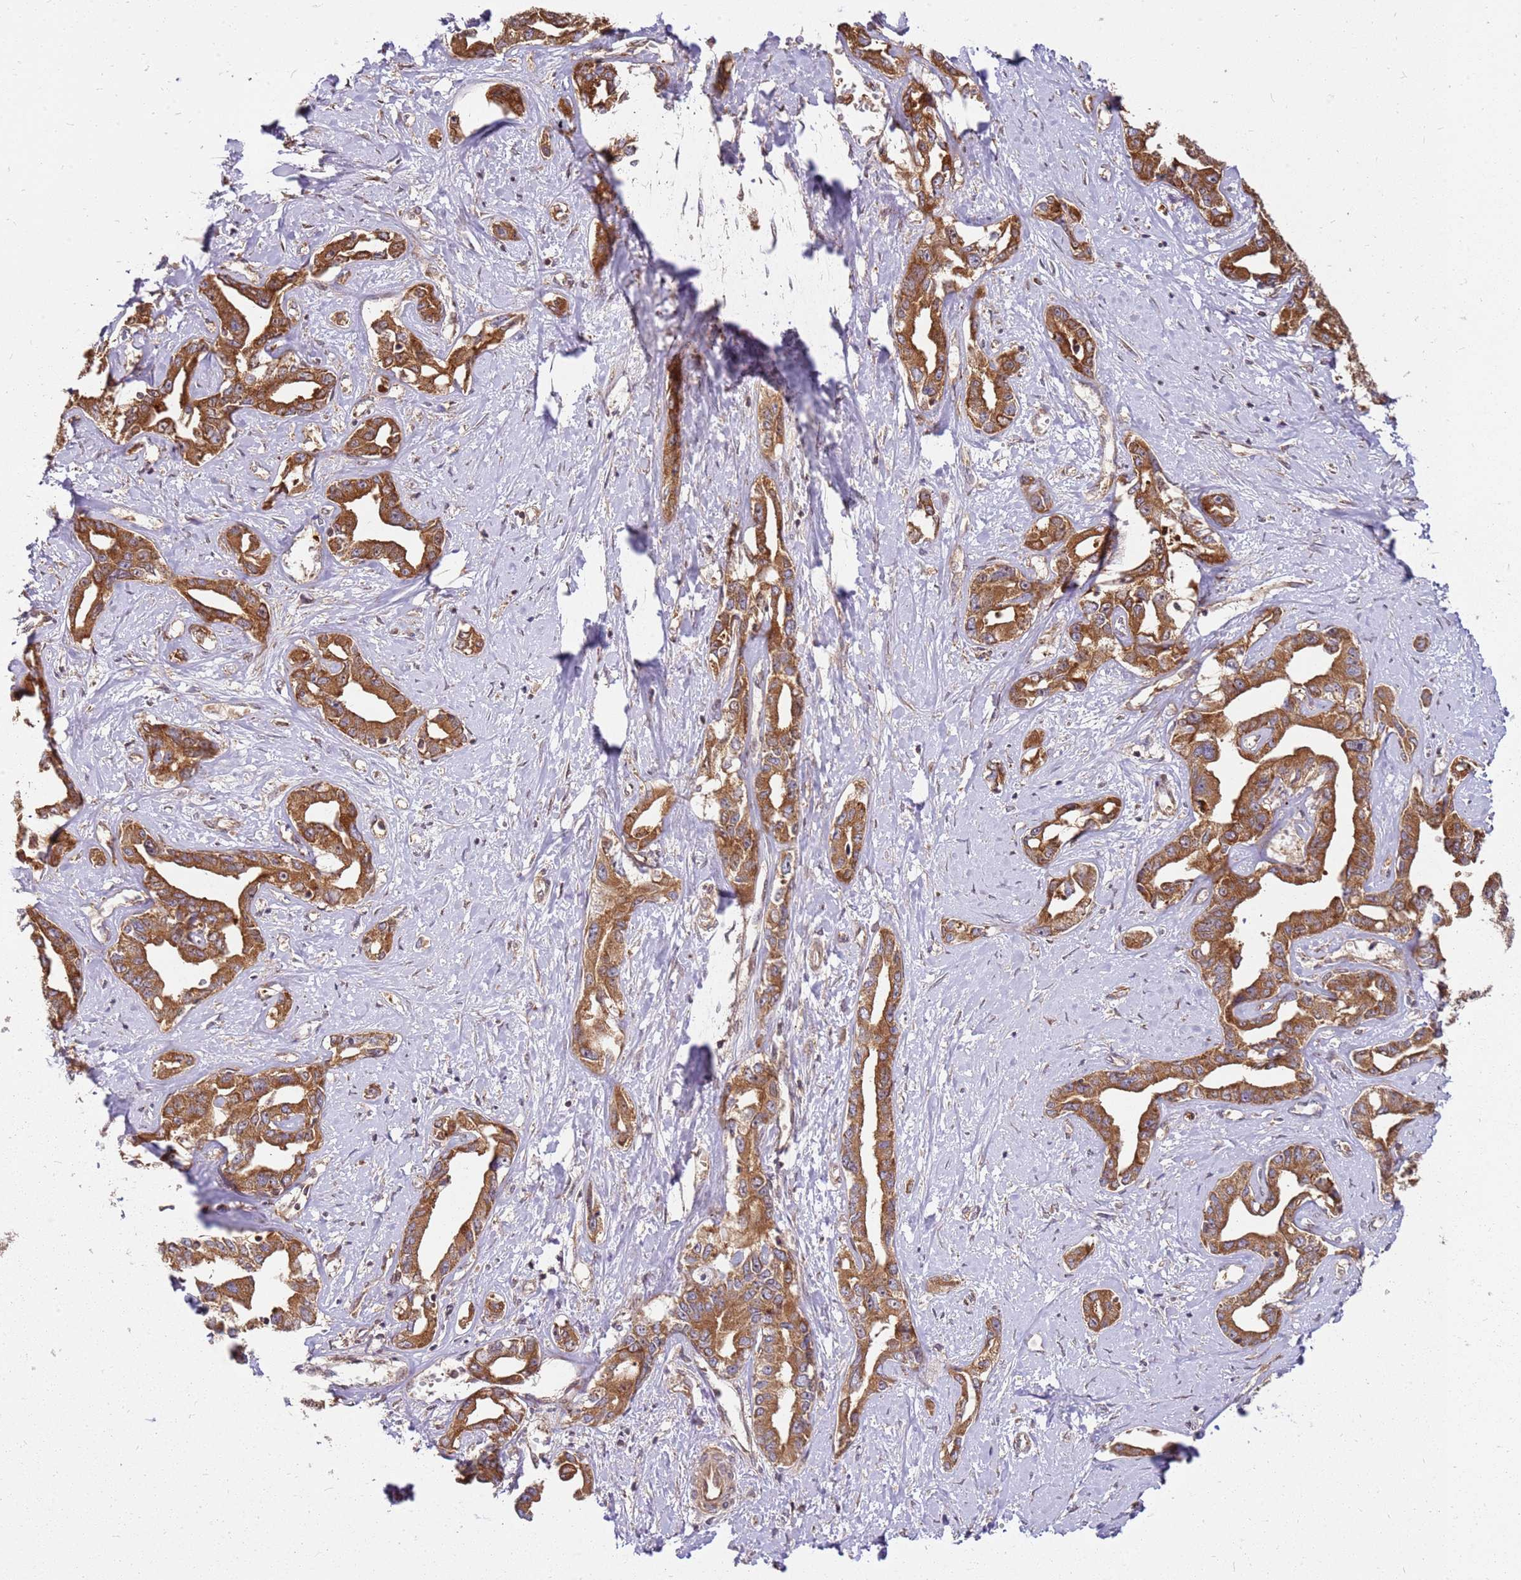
{"staining": {"intensity": "strong", "quantity": ">75%", "location": "cytoplasmic/membranous"}, "tissue": "liver cancer", "cell_type": "Tumor cells", "image_type": "cancer", "snomed": [{"axis": "morphology", "description": "Cholangiocarcinoma"}, {"axis": "topography", "description": "Liver"}], "caption": "Human liver cancer stained with a brown dye reveals strong cytoplasmic/membranous positive positivity in about >75% of tumor cells.", "gene": "CCDC159", "patient": {"sex": "male", "age": 59}}